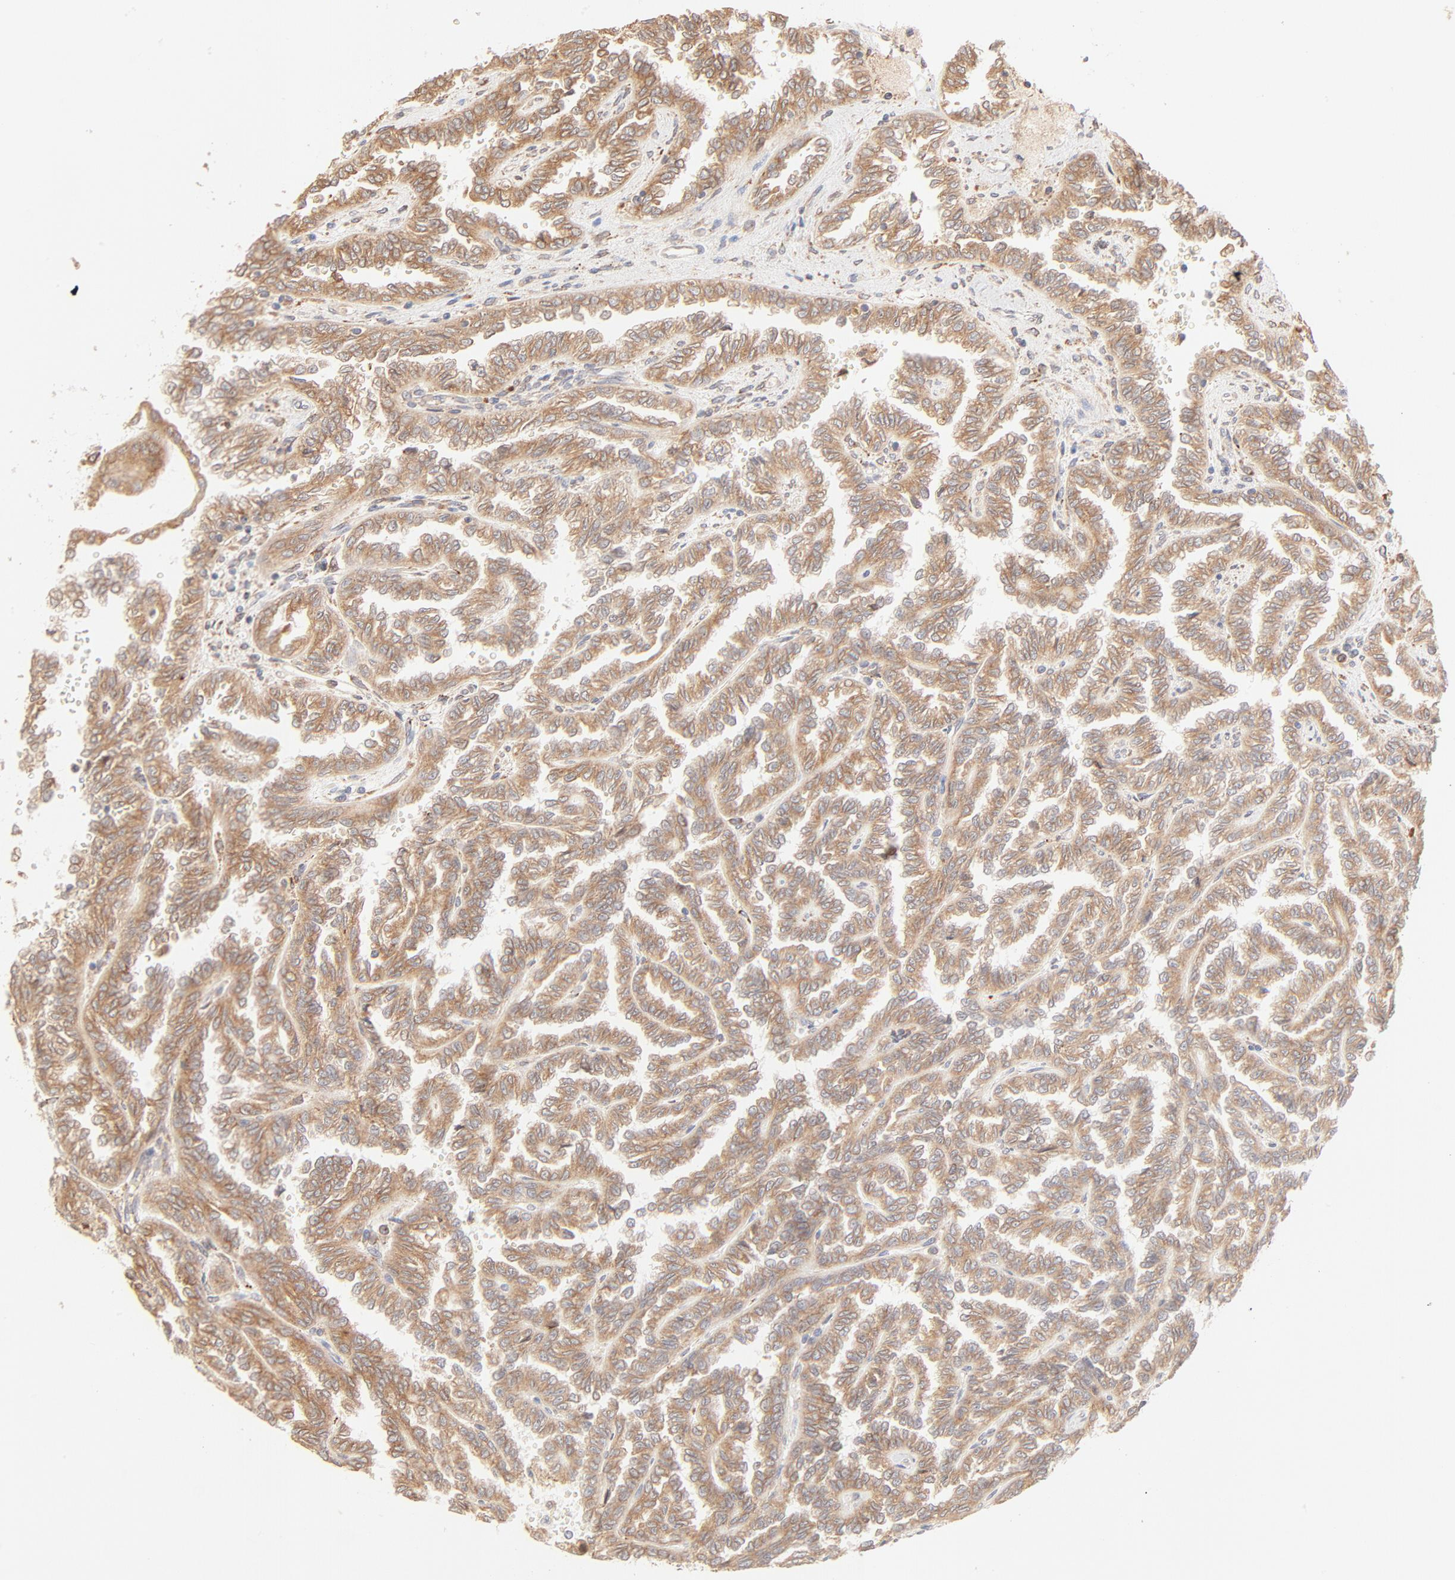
{"staining": {"intensity": "moderate", "quantity": ">75%", "location": "cytoplasmic/membranous"}, "tissue": "renal cancer", "cell_type": "Tumor cells", "image_type": "cancer", "snomed": [{"axis": "morphology", "description": "Inflammation, NOS"}, {"axis": "morphology", "description": "Adenocarcinoma, NOS"}, {"axis": "topography", "description": "Kidney"}], "caption": "There is medium levels of moderate cytoplasmic/membranous positivity in tumor cells of renal cancer (adenocarcinoma), as demonstrated by immunohistochemical staining (brown color).", "gene": "PARP12", "patient": {"sex": "male", "age": 68}}